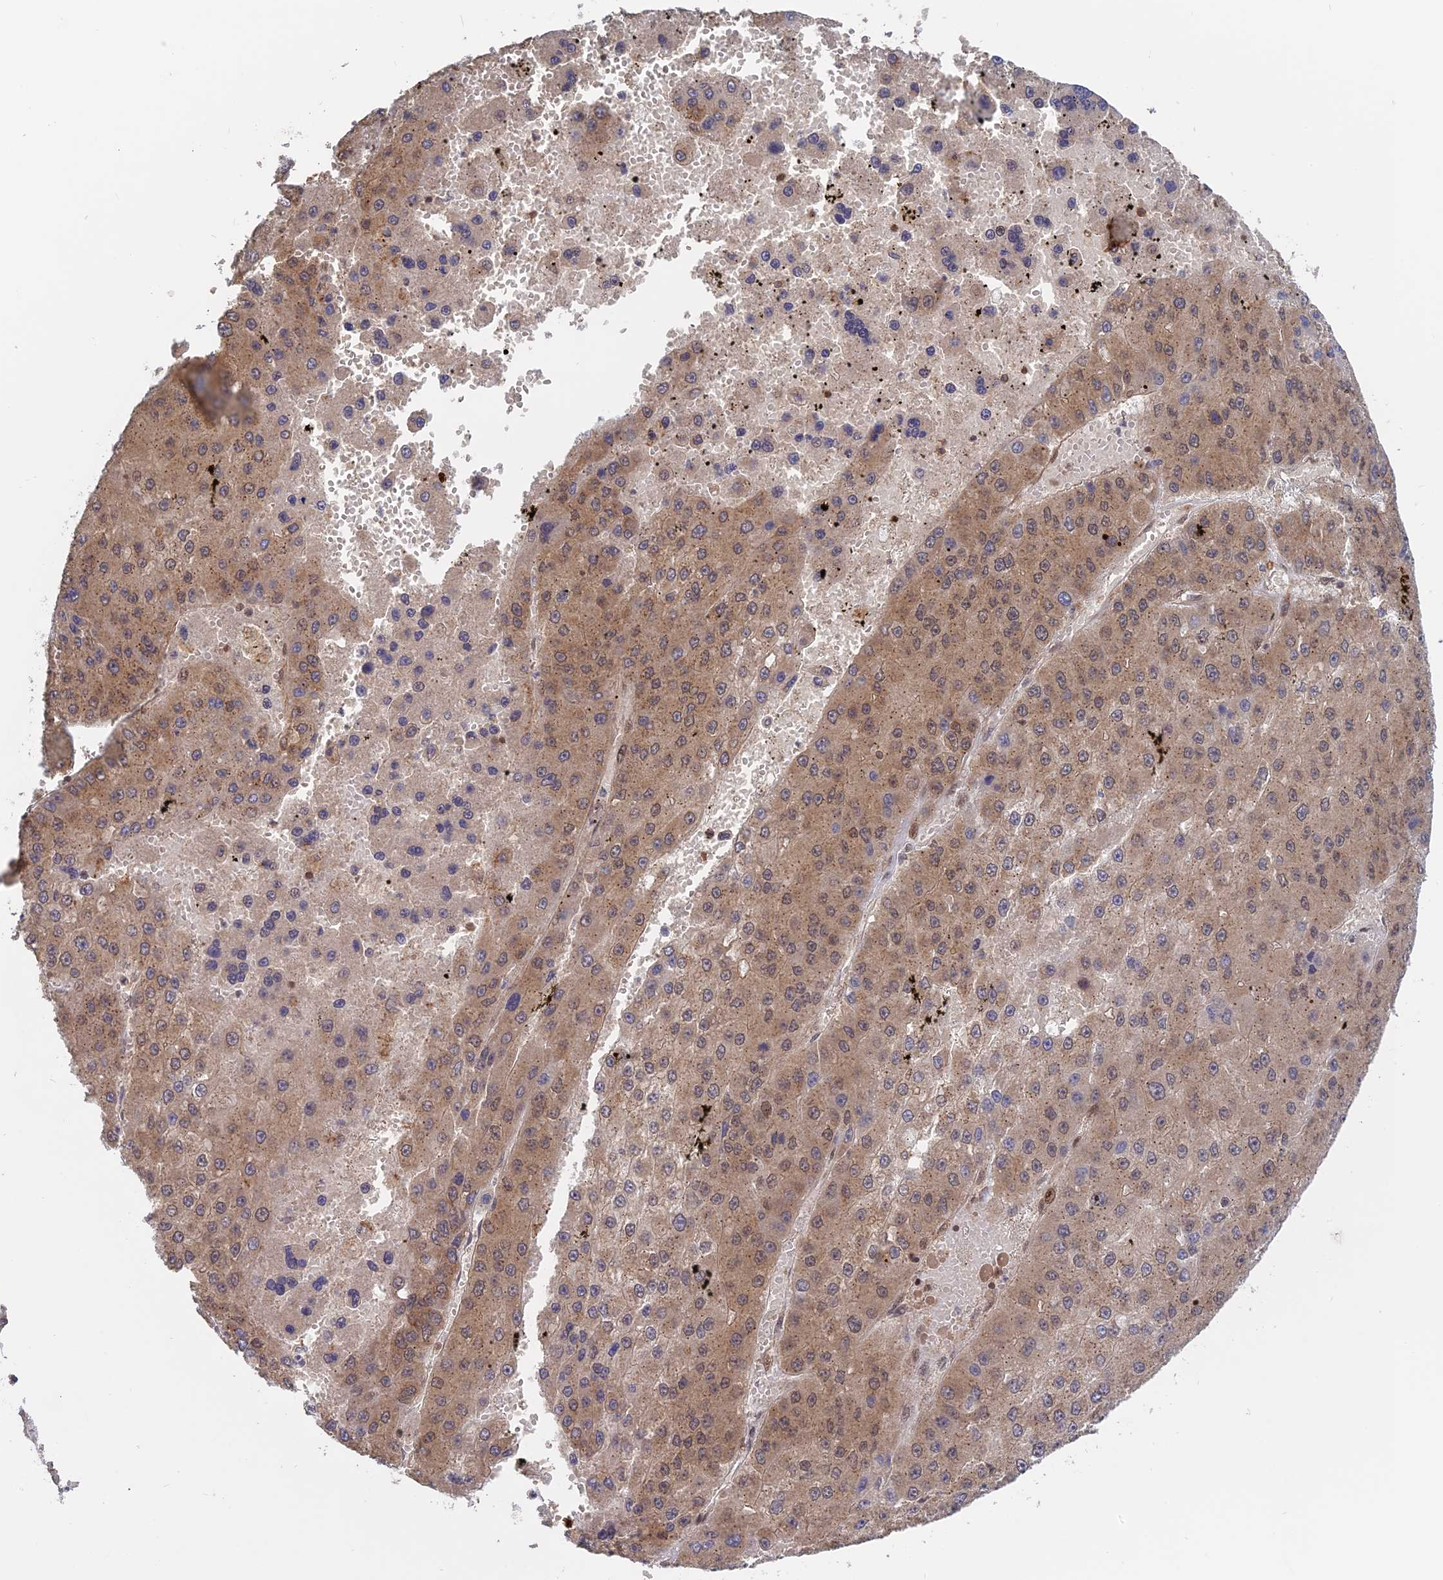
{"staining": {"intensity": "moderate", "quantity": ">75%", "location": "cytoplasmic/membranous,nuclear"}, "tissue": "liver cancer", "cell_type": "Tumor cells", "image_type": "cancer", "snomed": [{"axis": "morphology", "description": "Carcinoma, Hepatocellular, NOS"}, {"axis": "topography", "description": "Liver"}], "caption": "Protein staining of liver hepatocellular carcinoma tissue shows moderate cytoplasmic/membranous and nuclear expression in about >75% of tumor cells.", "gene": "PKIG", "patient": {"sex": "female", "age": 73}}